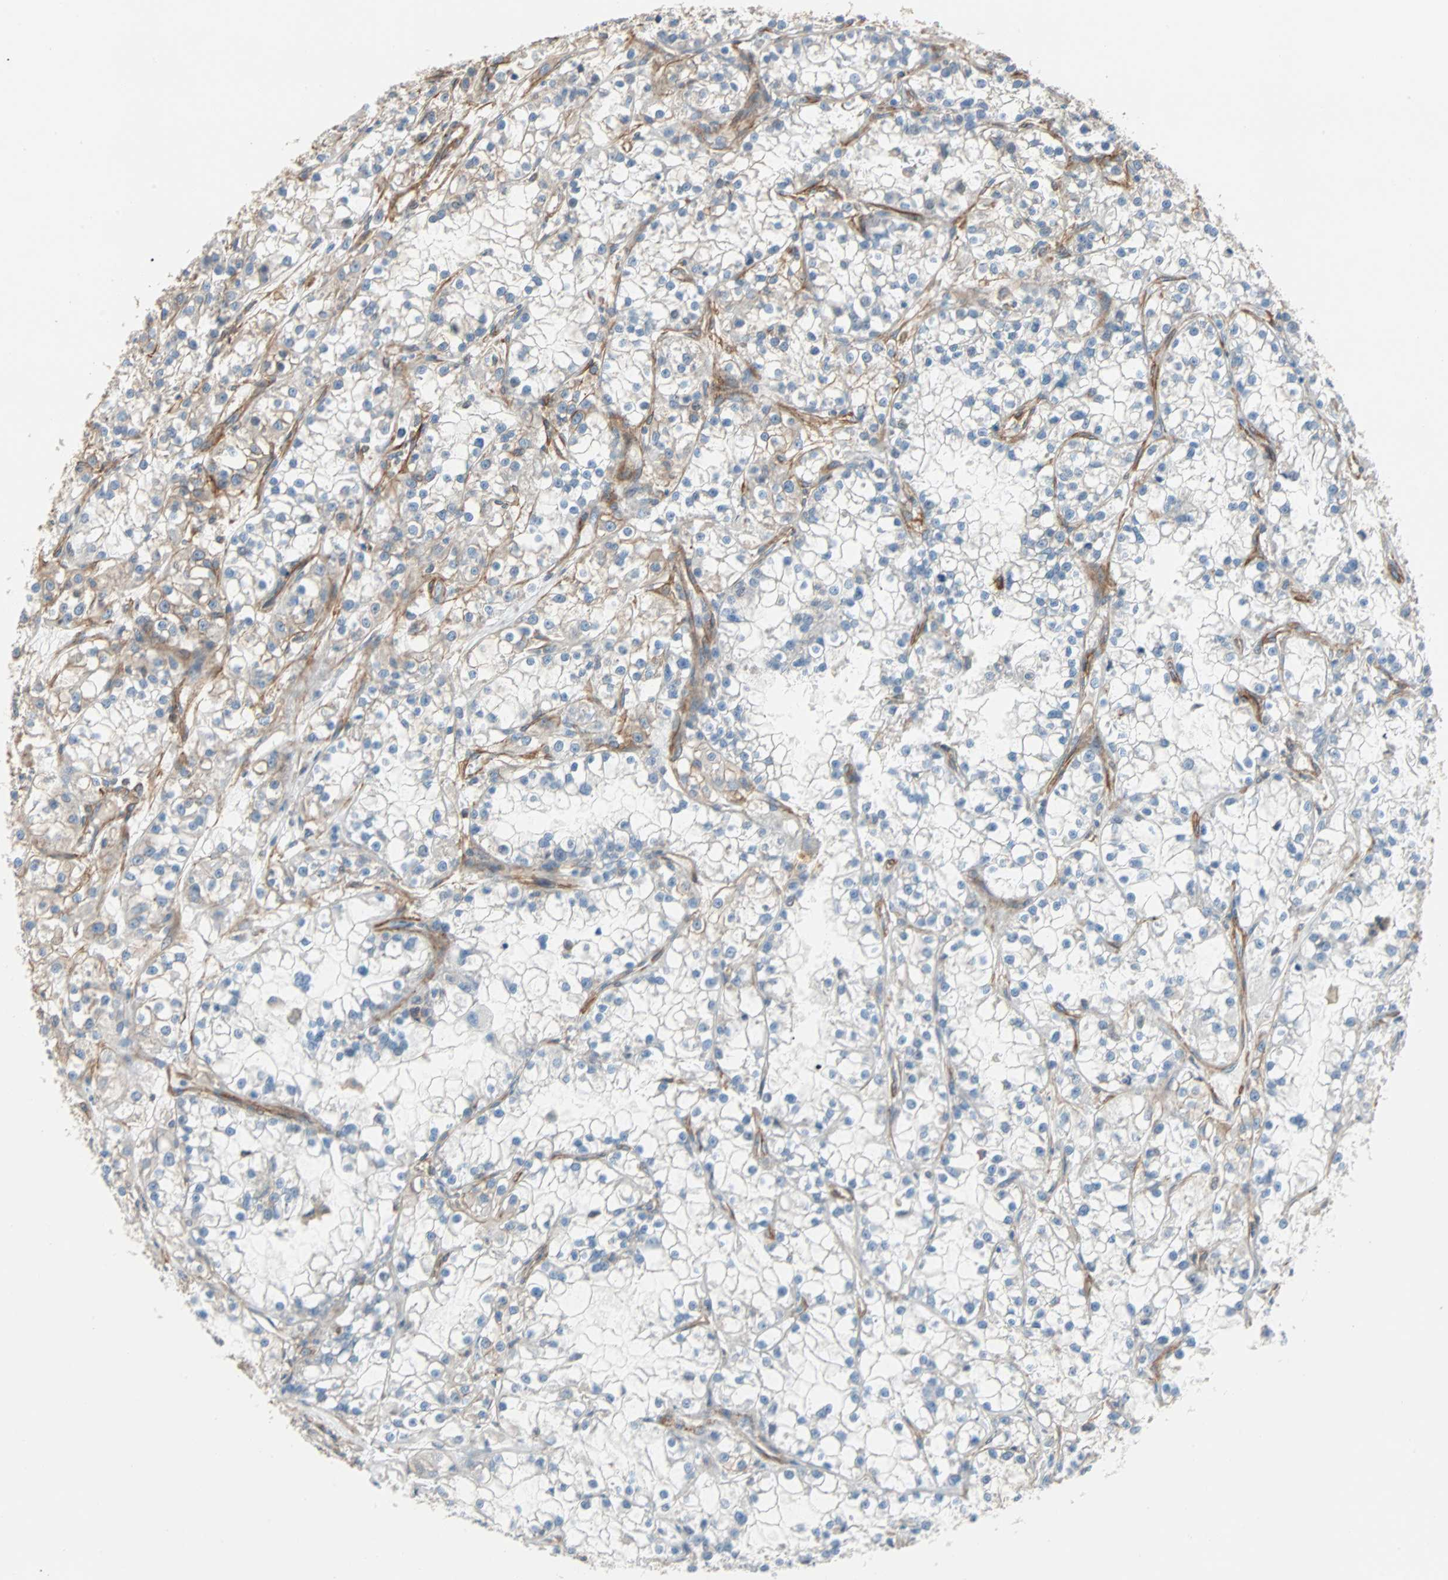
{"staining": {"intensity": "weak", "quantity": "<25%", "location": "cytoplasmic/membranous"}, "tissue": "renal cancer", "cell_type": "Tumor cells", "image_type": "cancer", "snomed": [{"axis": "morphology", "description": "Adenocarcinoma, NOS"}, {"axis": "topography", "description": "Kidney"}], "caption": "An image of human adenocarcinoma (renal) is negative for staining in tumor cells.", "gene": "EPB41L2", "patient": {"sex": "female", "age": 52}}